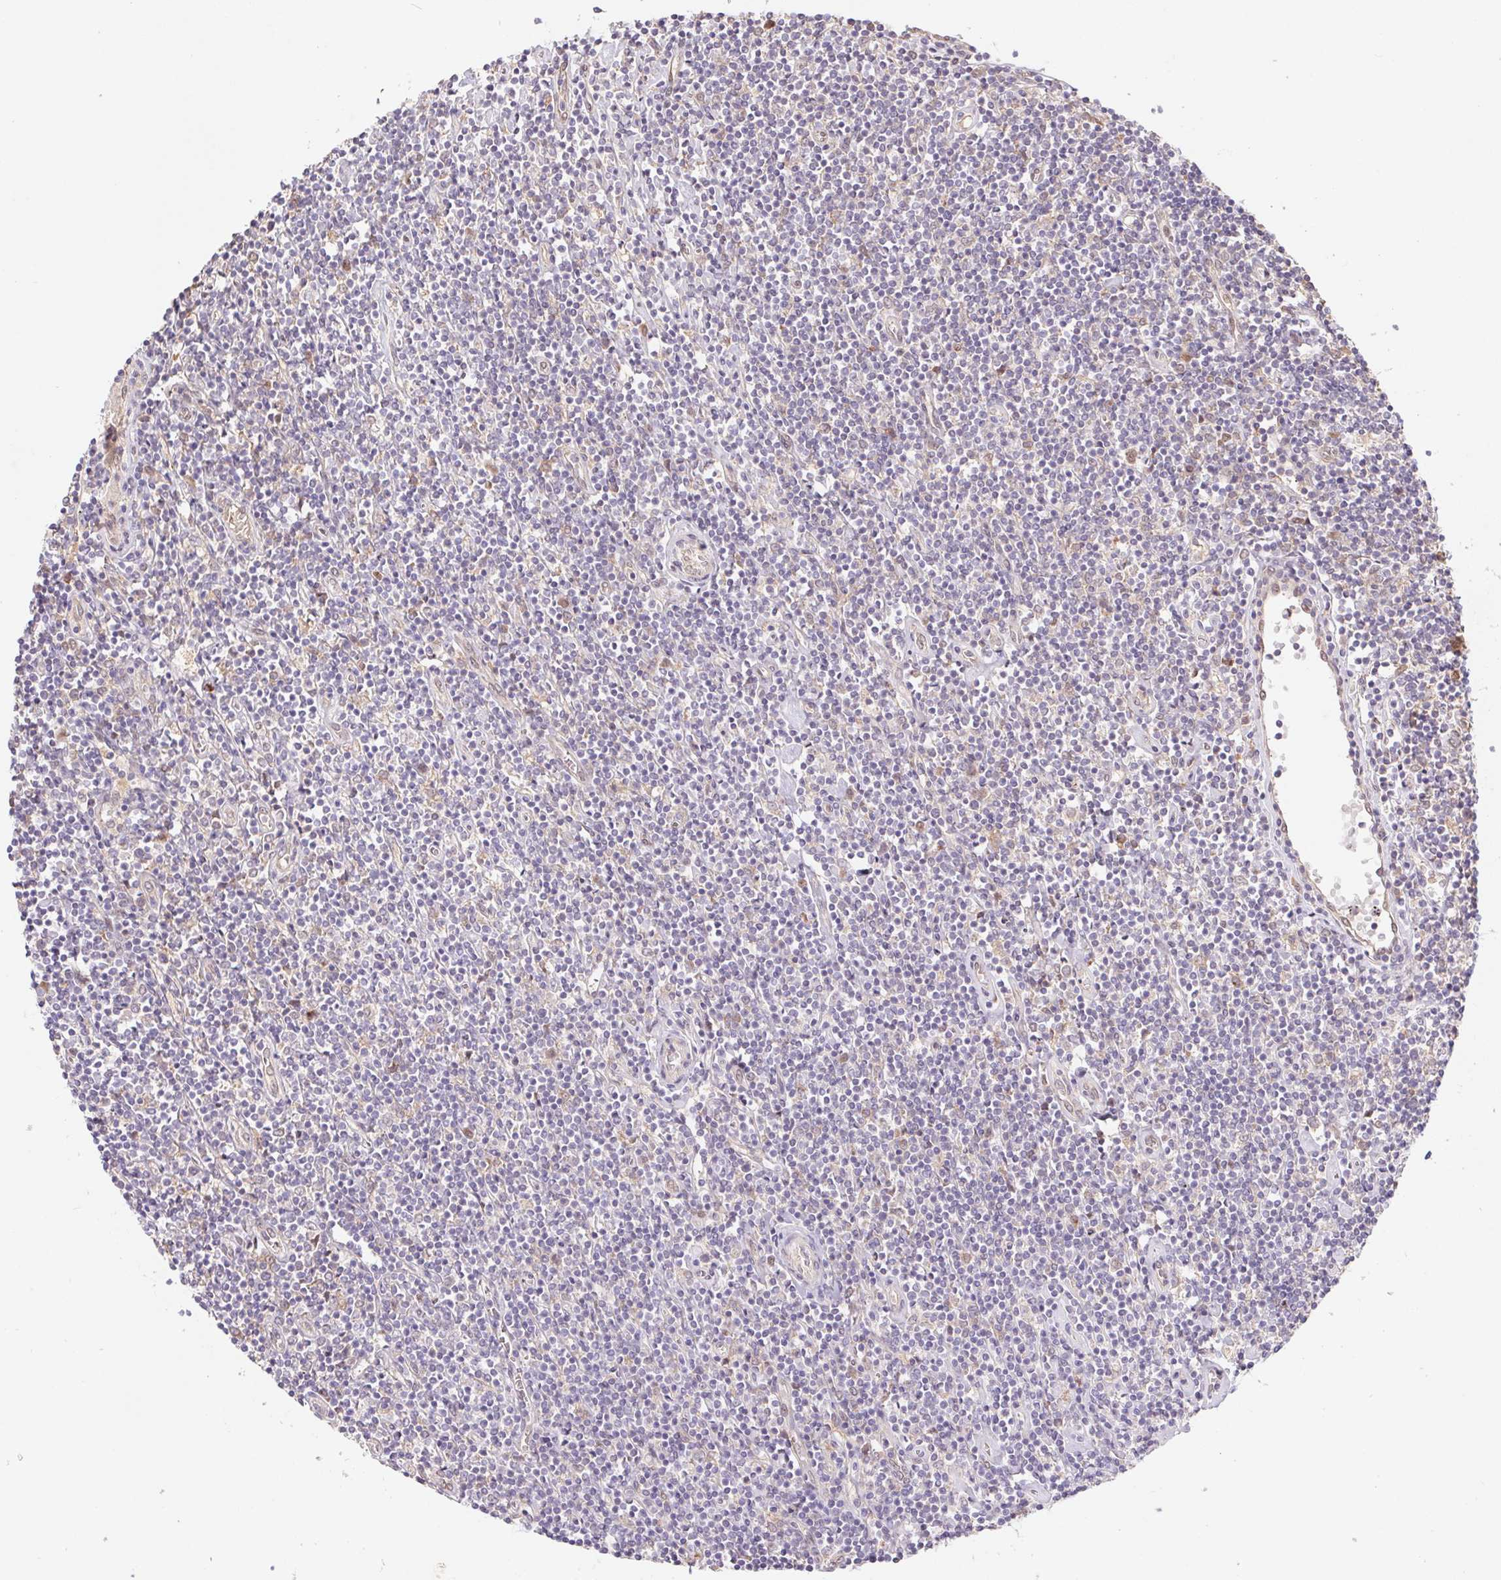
{"staining": {"intensity": "negative", "quantity": "none", "location": "none"}, "tissue": "lymphoma", "cell_type": "Tumor cells", "image_type": "cancer", "snomed": [{"axis": "morphology", "description": "Hodgkin's disease, NOS"}, {"axis": "topography", "description": "Lymph node"}], "caption": "There is no significant positivity in tumor cells of lymphoma. The staining is performed using DAB (3,3'-diaminobenzidine) brown chromogen with nuclei counter-stained in using hematoxylin.", "gene": "RRM1", "patient": {"sex": "male", "age": 40}}